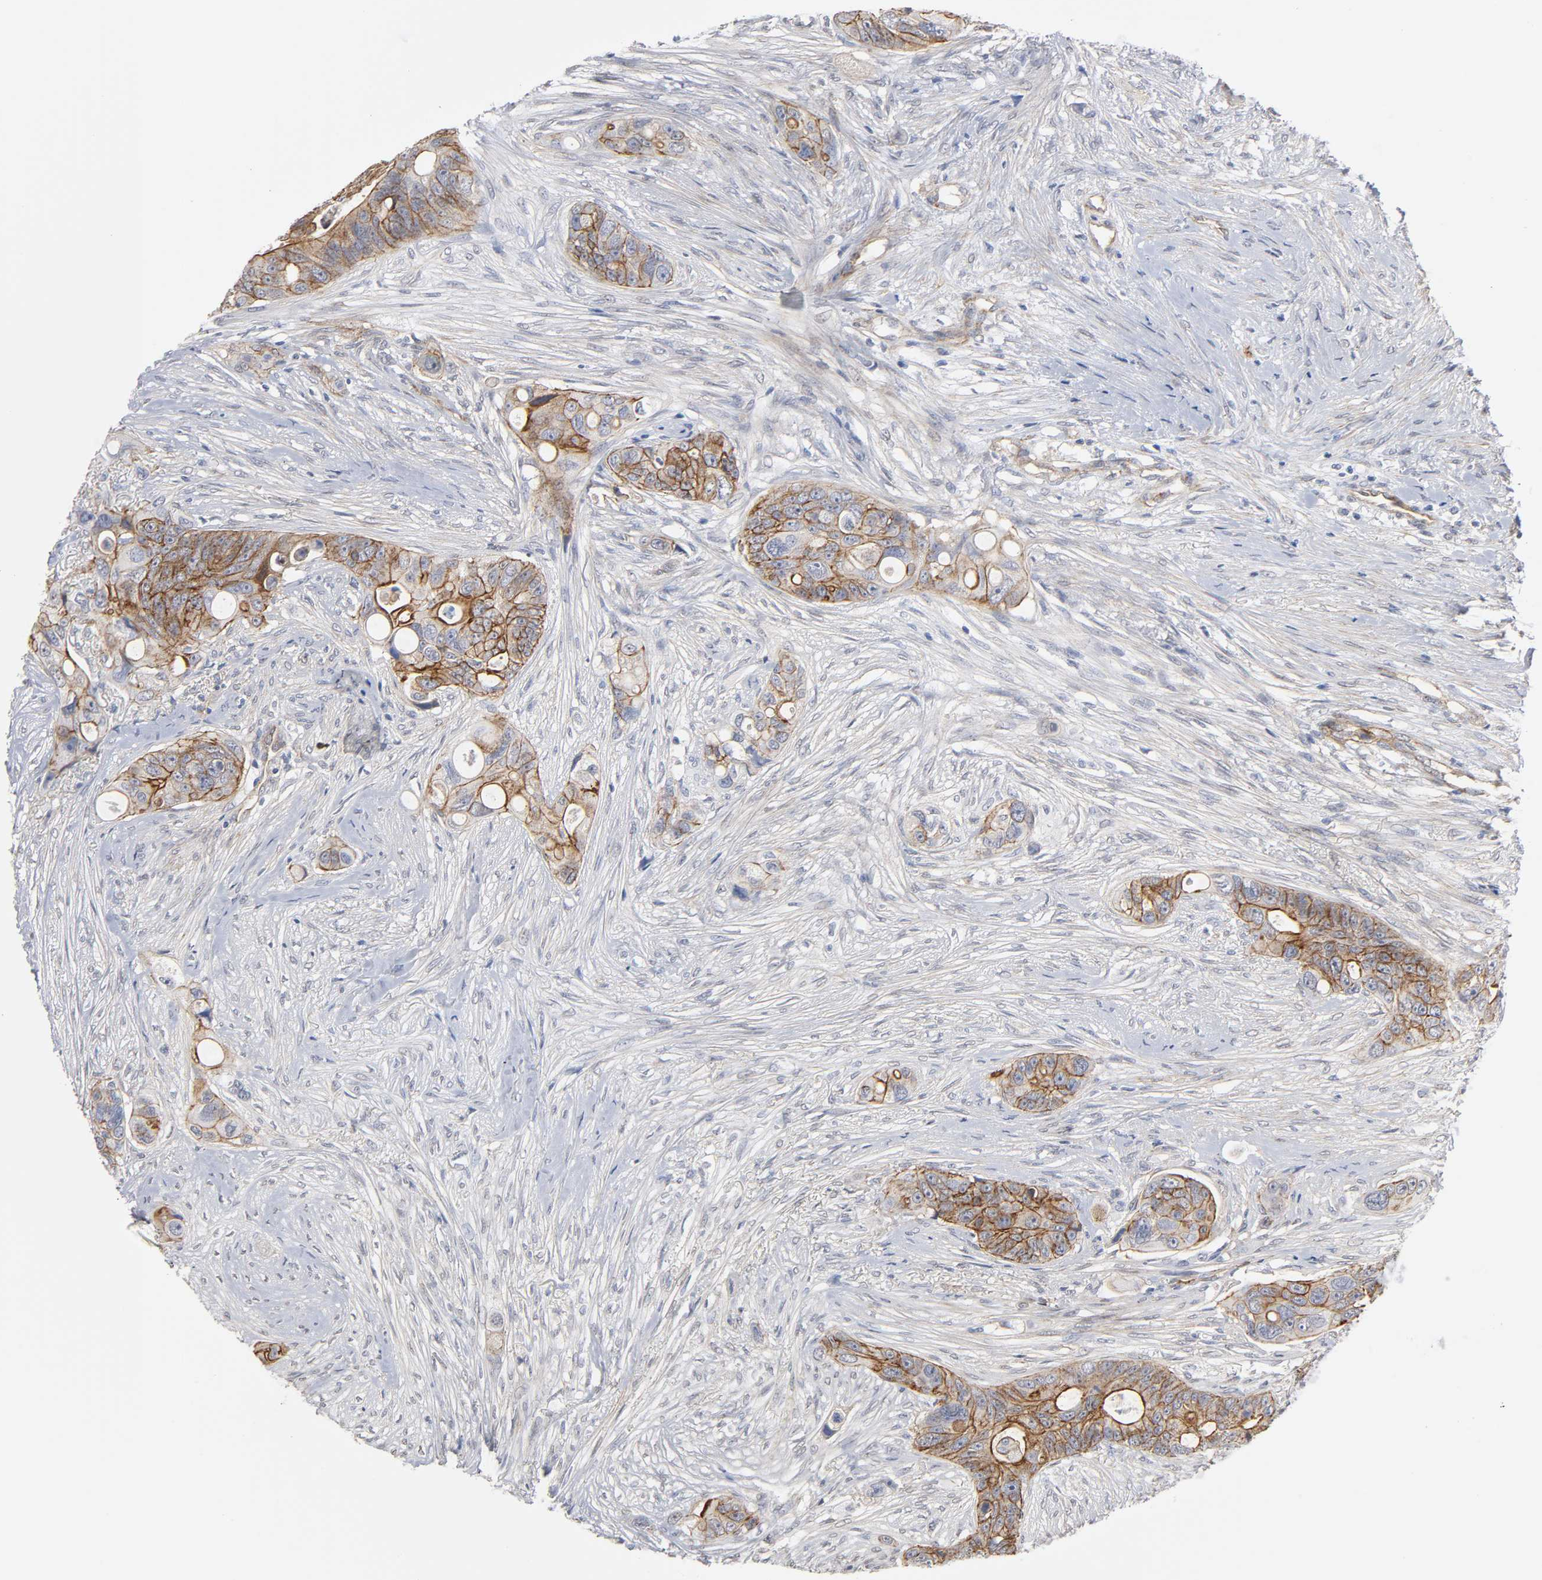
{"staining": {"intensity": "moderate", "quantity": ">75%", "location": "cytoplasmic/membranous"}, "tissue": "colorectal cancer", "cell_type": "Tumor cells", "image_type": "cancer", "snomed": [{"axis": "morphology", "description": "Adenocarcinoma, NOS"}, {"axis": "topography", "description": "Colon"}], "caption": "Tumor cells exhibit medium levels of moderate cytoplasmic/membranous staining in approximately >75% of cells in human adenocarcinoma (colorectal).", "gene": "SPTAN1", "patient": {"sex": "female", "age": 57}}